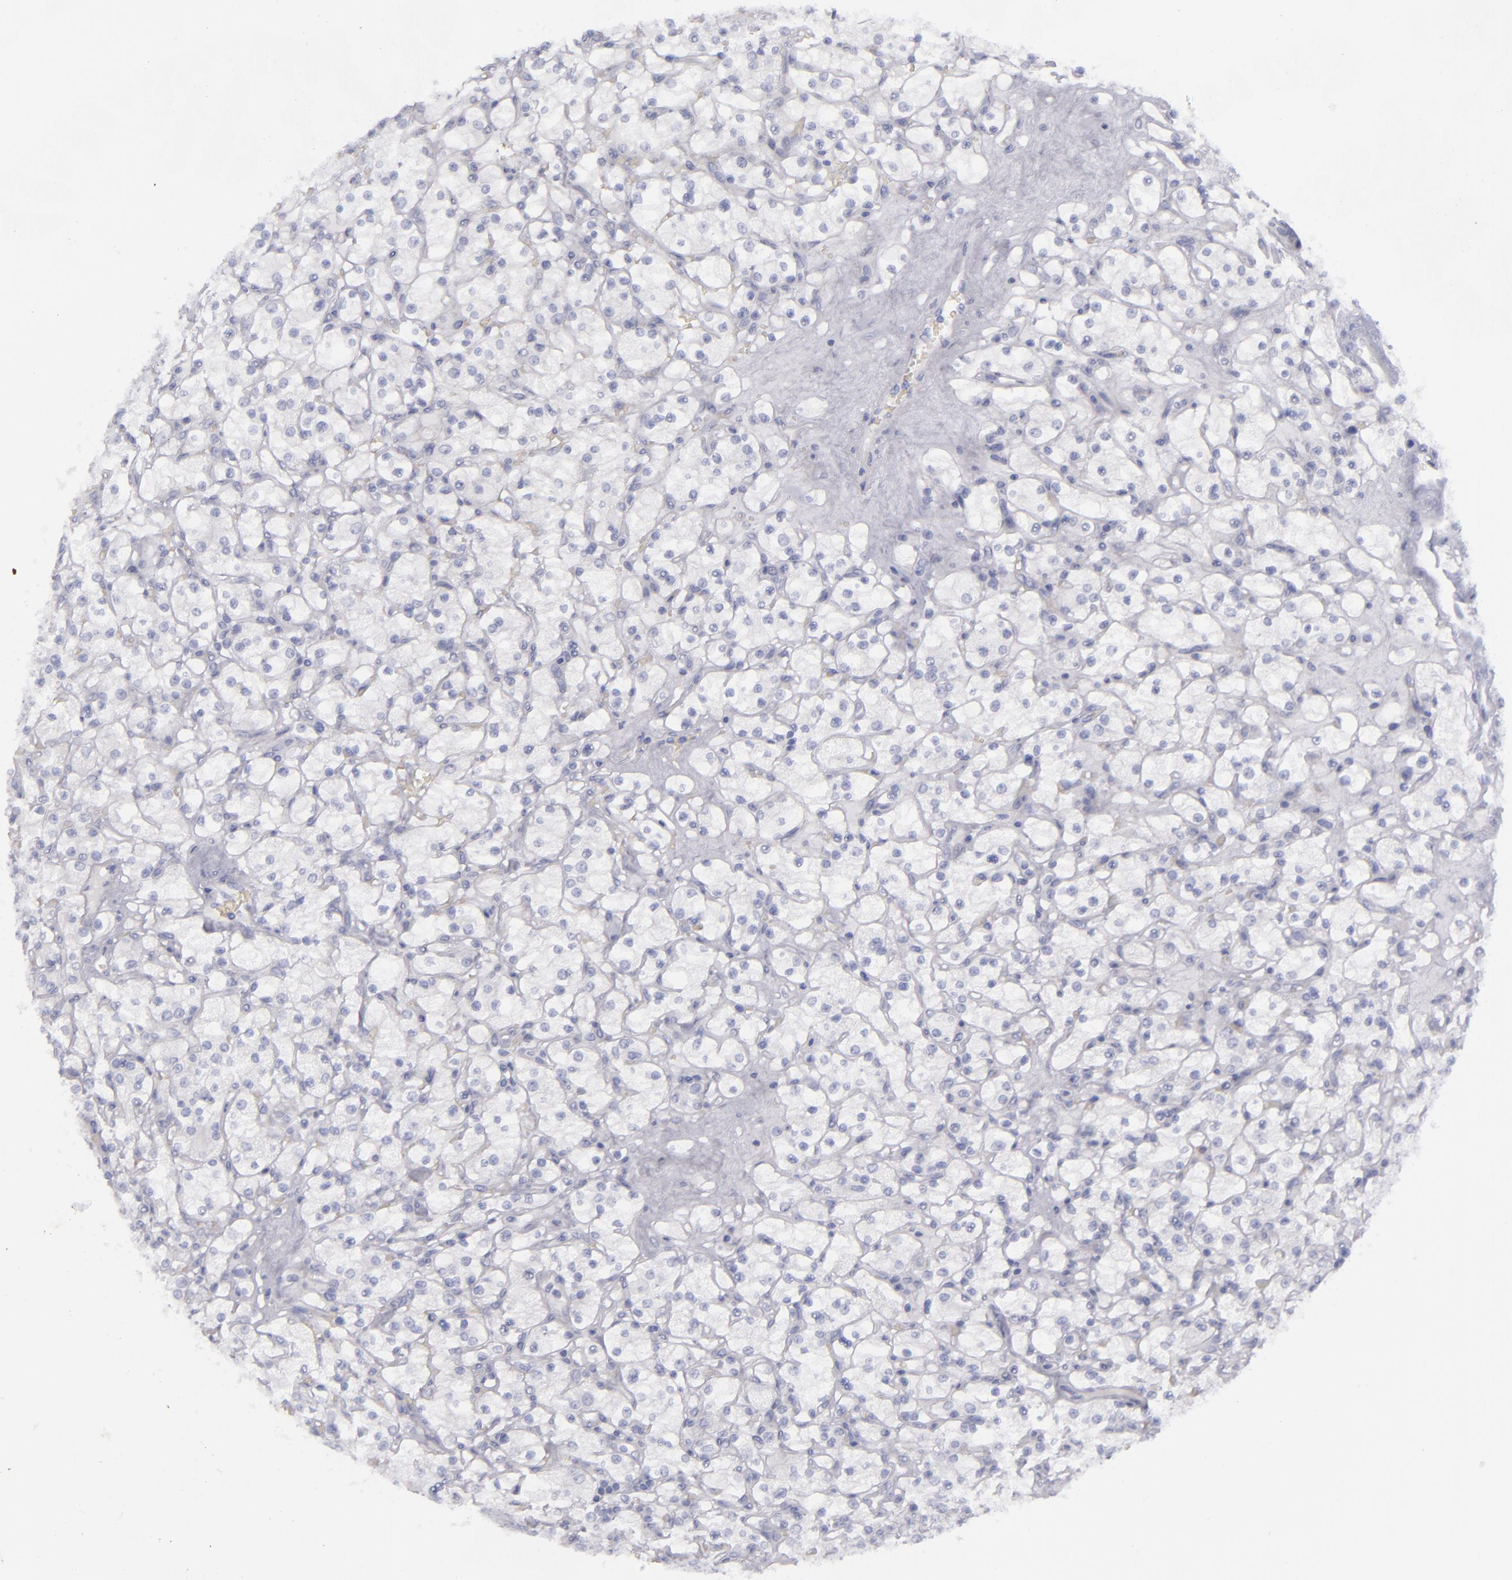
{"staining": {"intensity": "negative", "quantity": "none", "location": "none"}, "tissue": "renal cancer", "cell_type": "Tumor cells", "image_type": "cancer", "snomed": [{"axis": "morphology", "description": "Adenocarcinoma, NOS"}, {"axis": "topography", "description": "Kidney"}], "caption": "This is an immunohistochemistry (IHC) photomicrograph of human renal cancer (adenocarcinoma). There is no staining in tumor cells.", "gene": "CD22", "patient": {"sex": "female", "age": 83}}